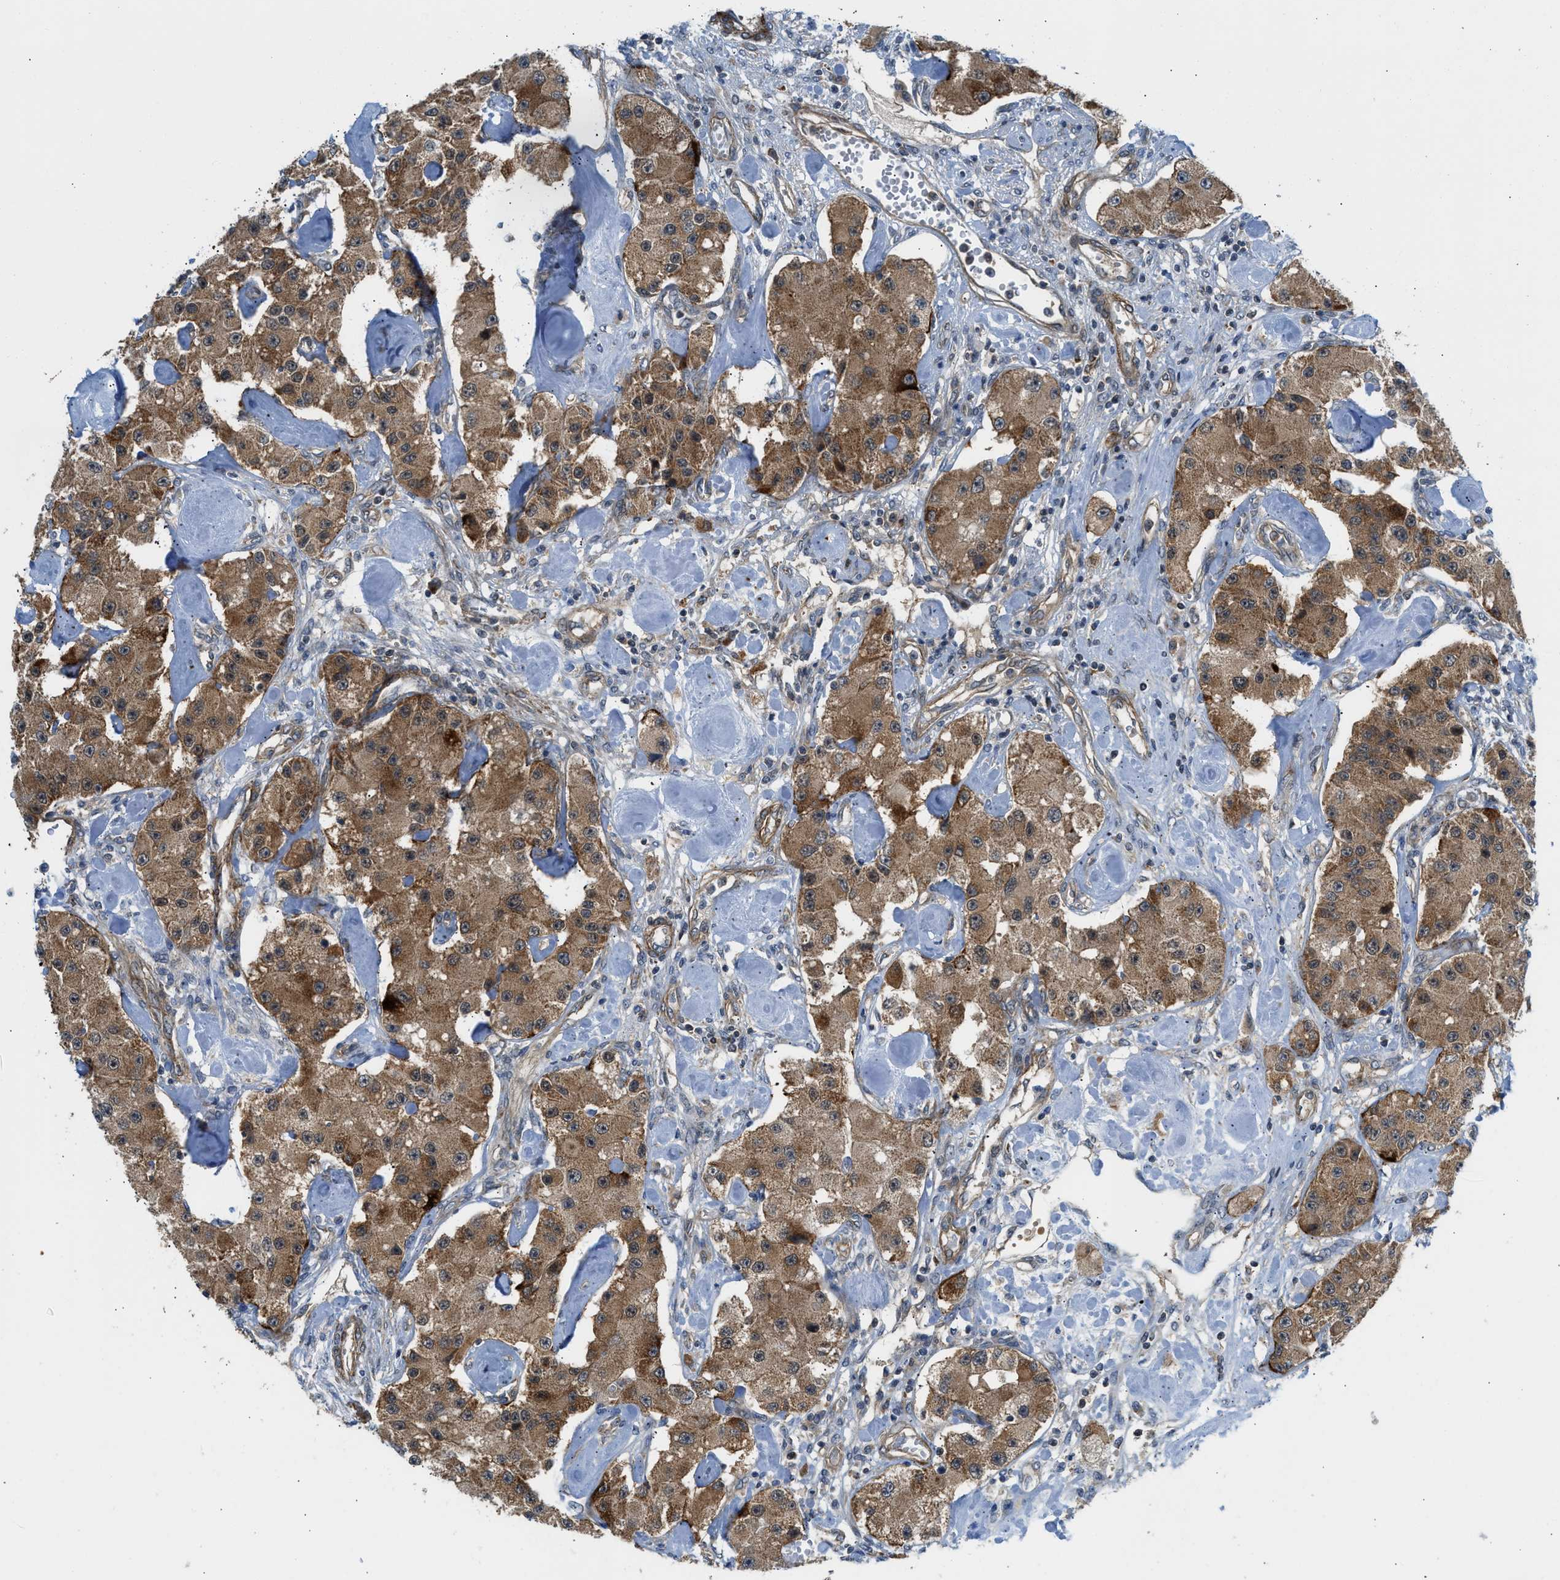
{"staining": {"intensity": "moderate", "quantity": ">75%", "location": "cytoplasmic/membranous"}, "tissue": "carcinoid", "cell_type": "Tumor cells", "image_type": "cancer", "snomed": [{"axis": "morphology", "description": "Carcinoid, malignant, NOS"}, {"axis": "topography", "description": "Pancreas"}], "caption": "IHC of human carcinoid (malignant) reveals medium levels of moderate cytoplasmic/membranous staining in about >75% of tumor cells.", "gene": "SESN2", "patient": {"sex": "male", "age": 41}}